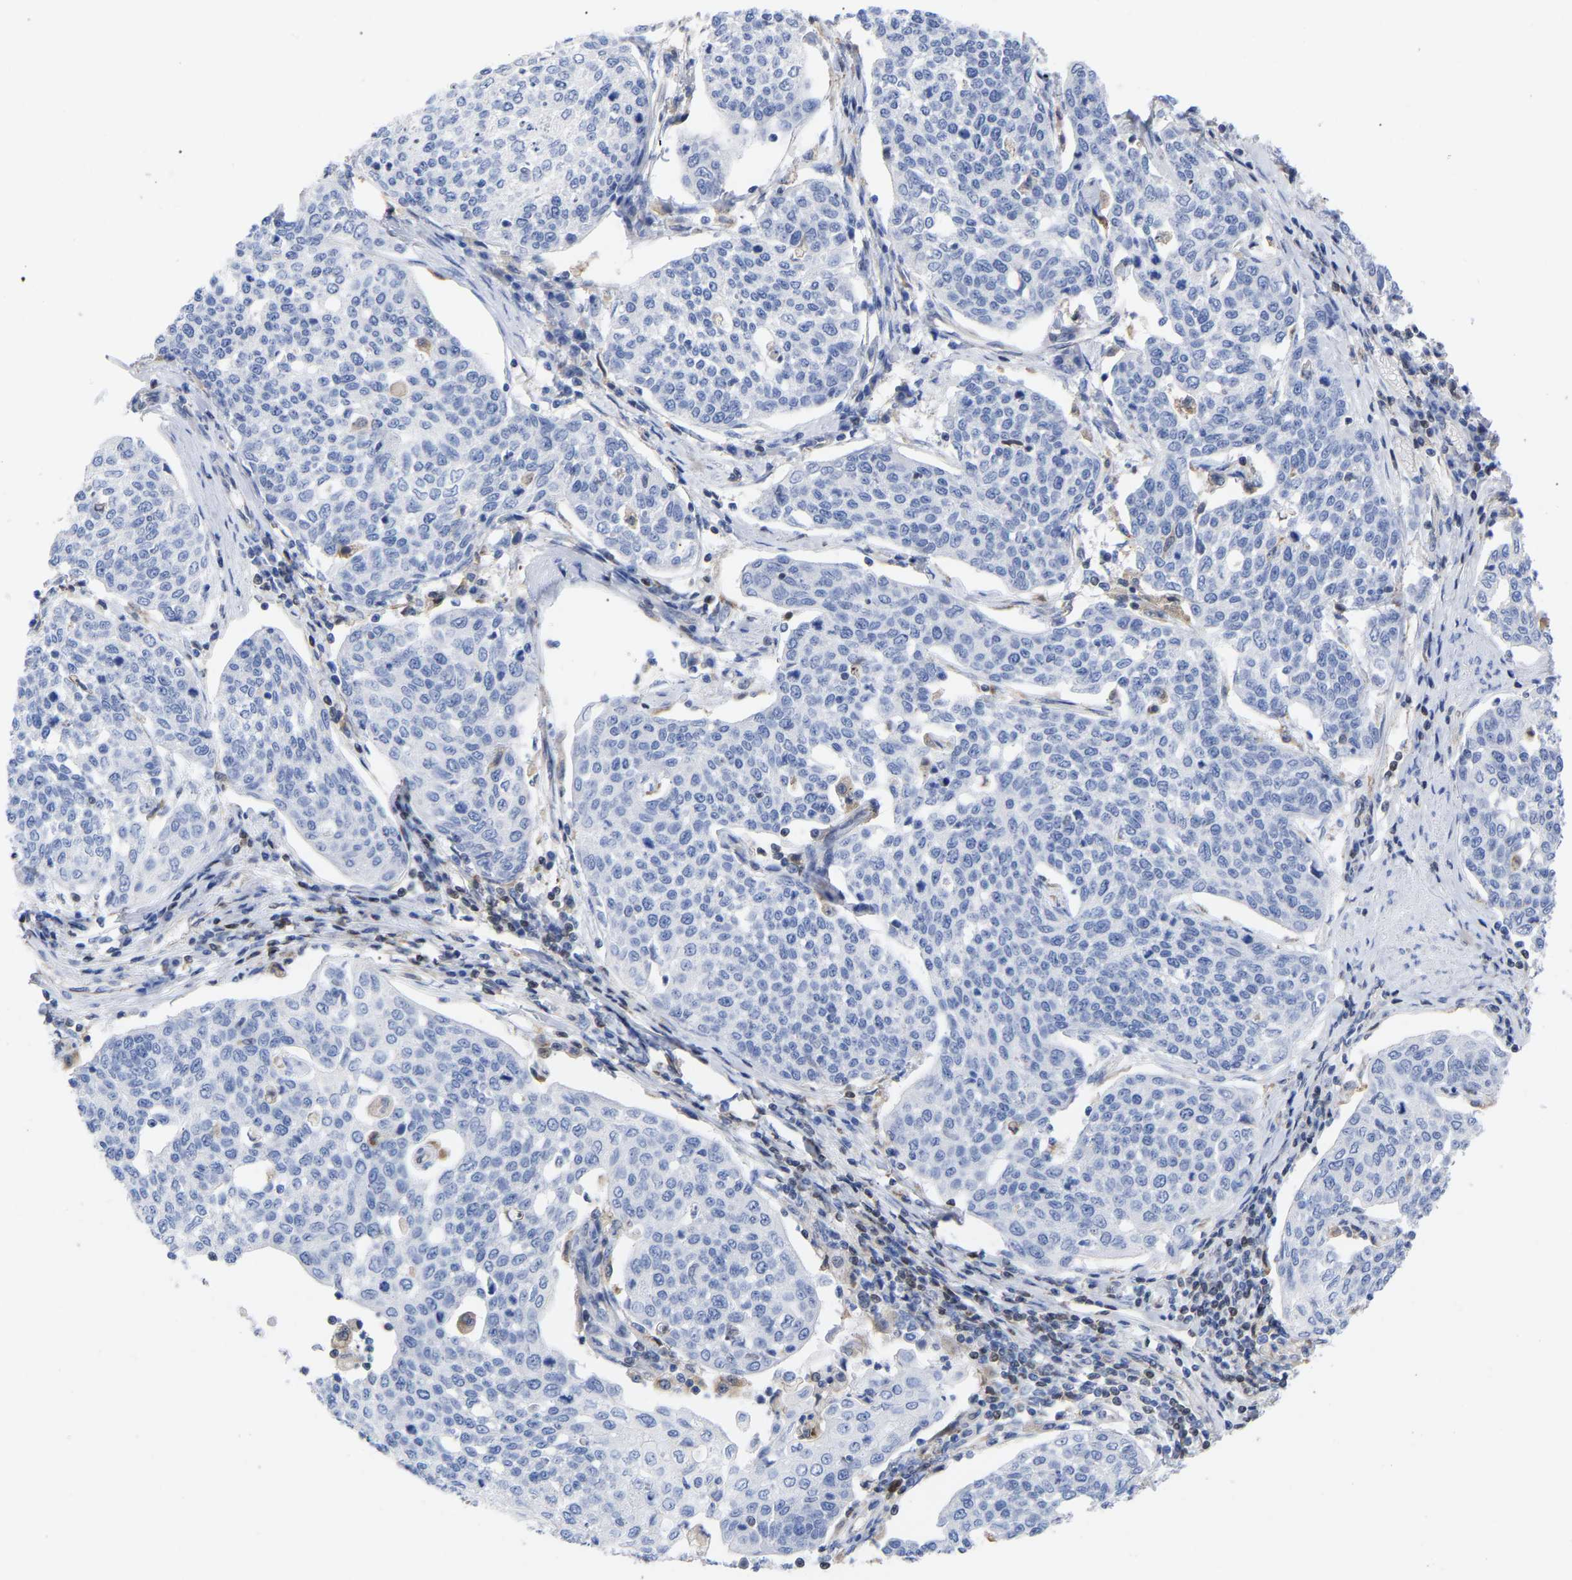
{"staining": {"intensity": "negative", "quantity": "none", "location": "none"}, "tissue": "cervical cancer", "cell_type": "Tumor cells", "image_type": "cancer", "snomed": [{"axis": "morphology", "description": "Squamous cell carcinoma, NOS"}, {"axis": "topography", "description": "Cervix"}], "caption": "A histopathology image of human cervical squamous cell carcinoma is negative for staining in tumor cells.", "gene": "GIMAP4", "patient": {"sex": "female", "age": 34}}